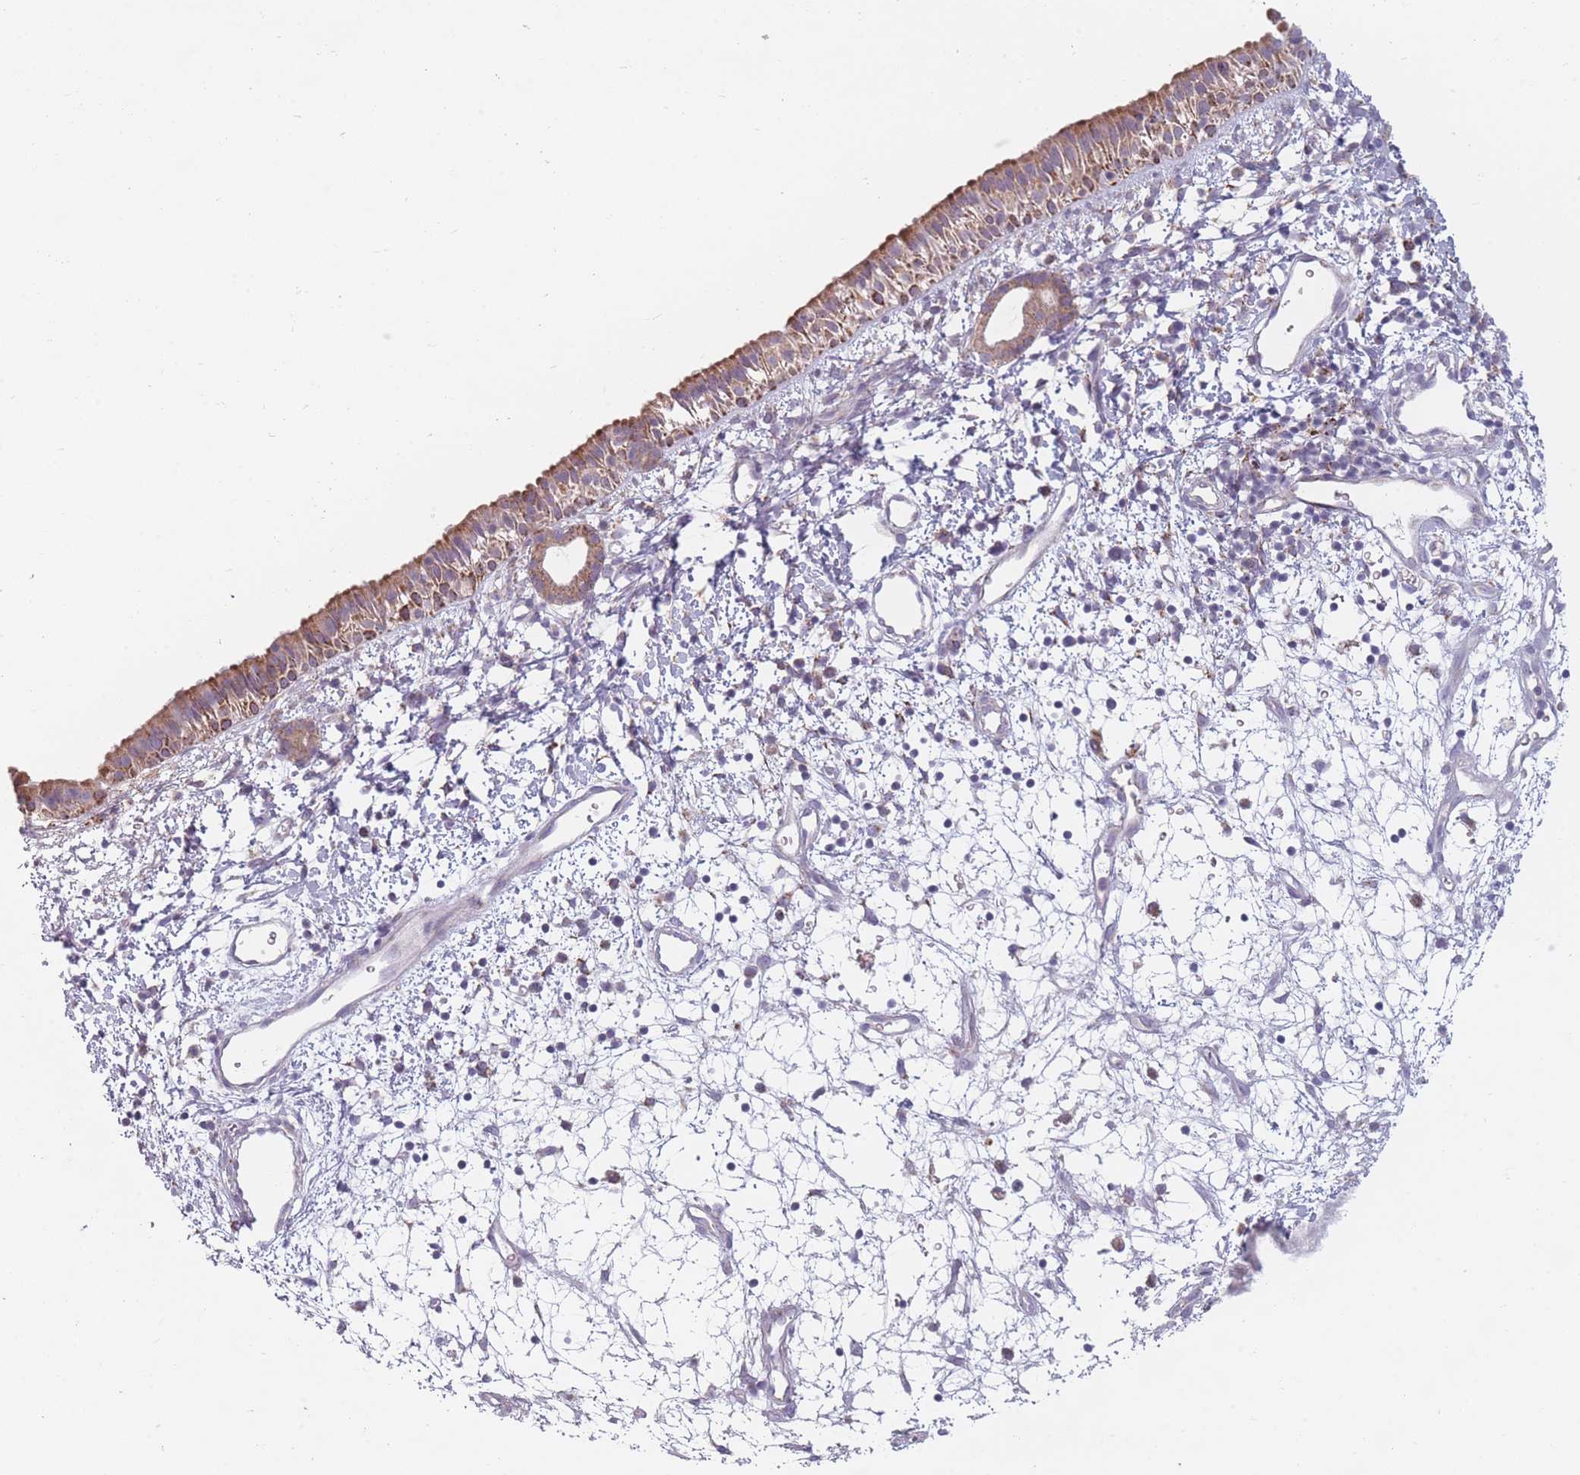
{"staining": {"intensity": "moderate", "quantity": ">75%", "location": "cytoplasmic/membranous"}, "tissue": "nasopharynx", "cell_type": "Respiratory epithelial cells", "image_type": "normal", "snomed": [{"axis": "morphology", "description": "Normal tissue, NOS"}, {"axis": "topography", "description": "Nasopharynx"}], "caption": "The image exhibits a brown stain indicating the presence of a protein in the cytoplasmic/membranous of respiratory epithelial cells in nasopharynx. (Brightfield microscopy of DAB IHC at high magnification).", "gene": "PEX11B", "patient": {"sex": "male", "age": 22}}